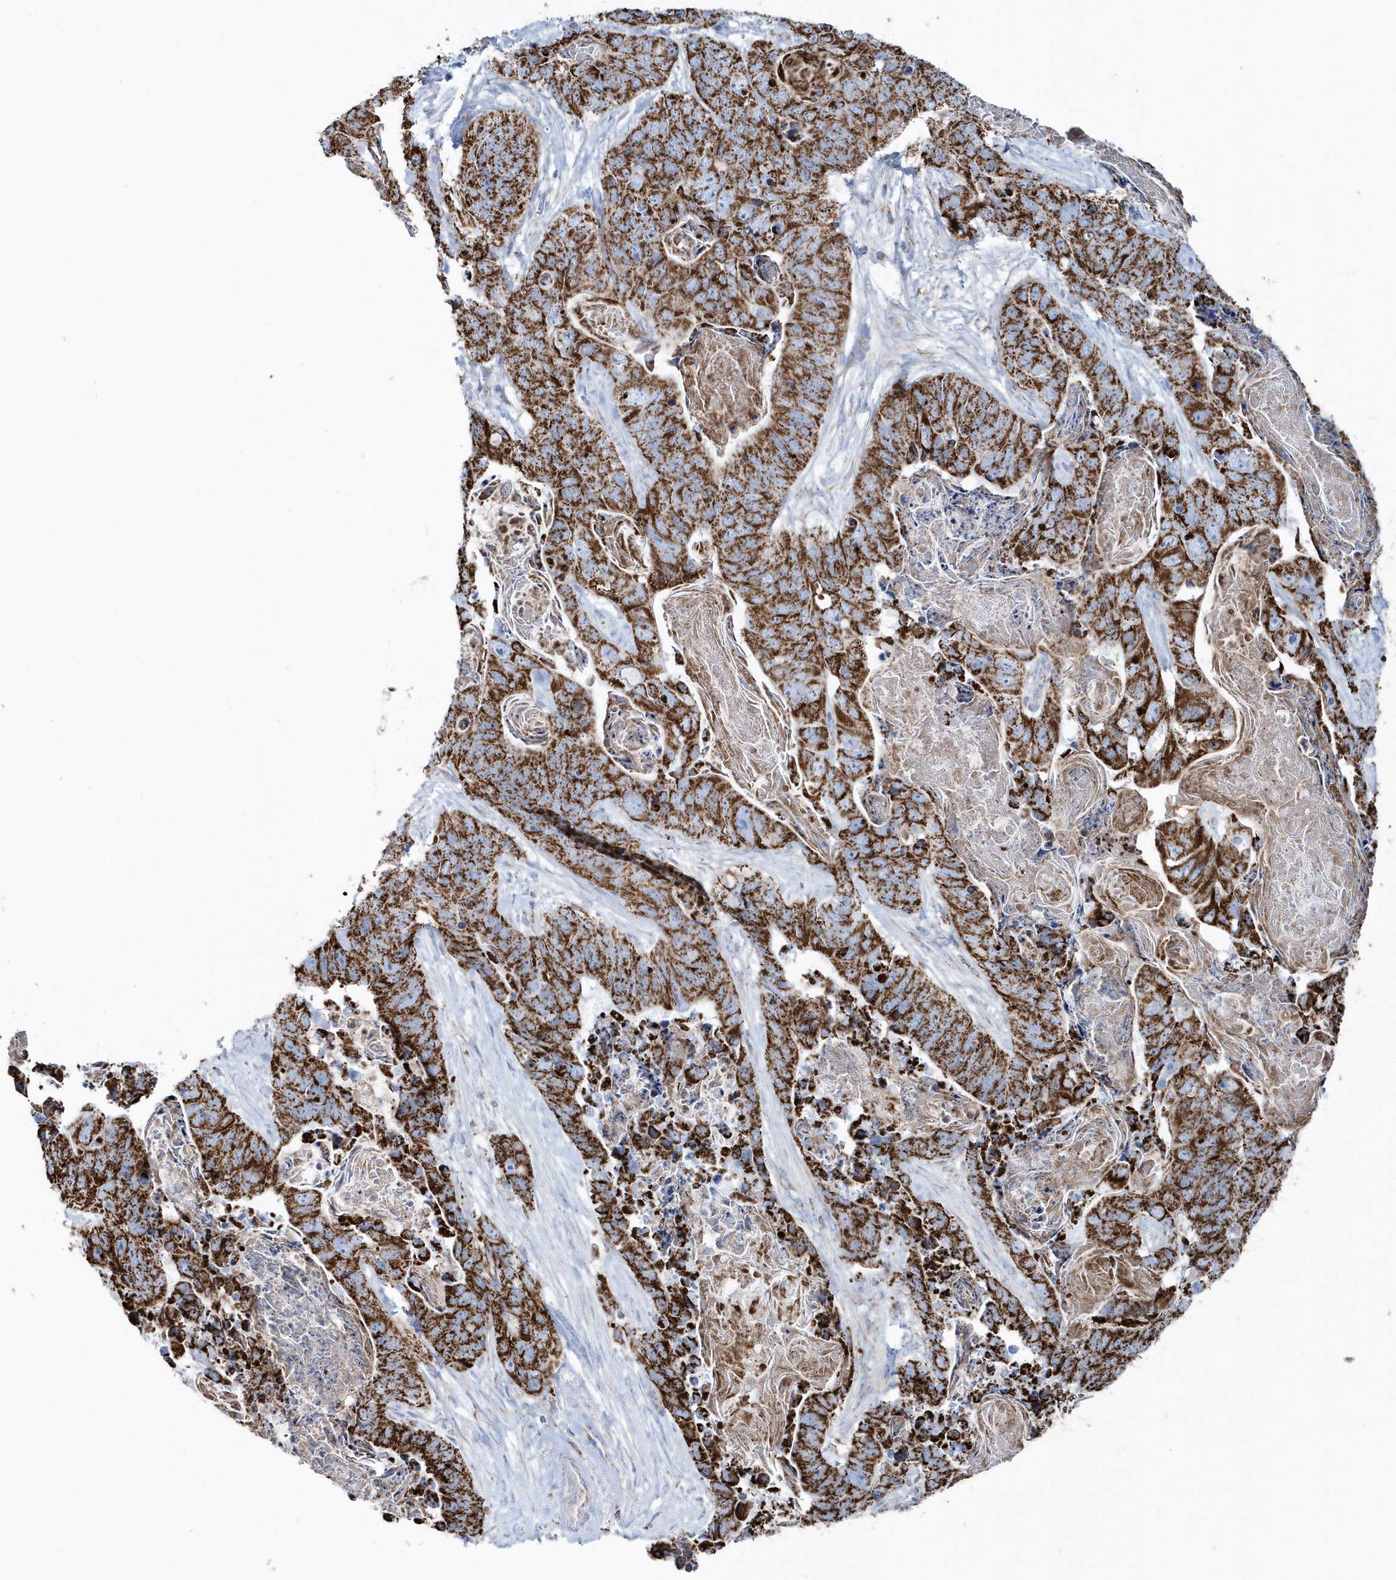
{"staining": {"intensity": "strong", "quantity": ">75%", "location": "cytoplasmic/membranous"}, "tissue": "stomach cancer", "cell_type": "Tumor cells", "image_type": "cancer", "snomed": [{"axis": "morphology", "description": "Adenocarcinoma, NOS"}, {"axis": "topography", "description": "Stomach"}], "caption": "IHC image of stomach adenocarcinoma stained for a protein (brown), which reveals high levels of strong cytoplasmic/membranous expression in approximately >75% of tumor cells.", "gene": "TMCO6", "patient": {"sex": "female", "age": 89}}